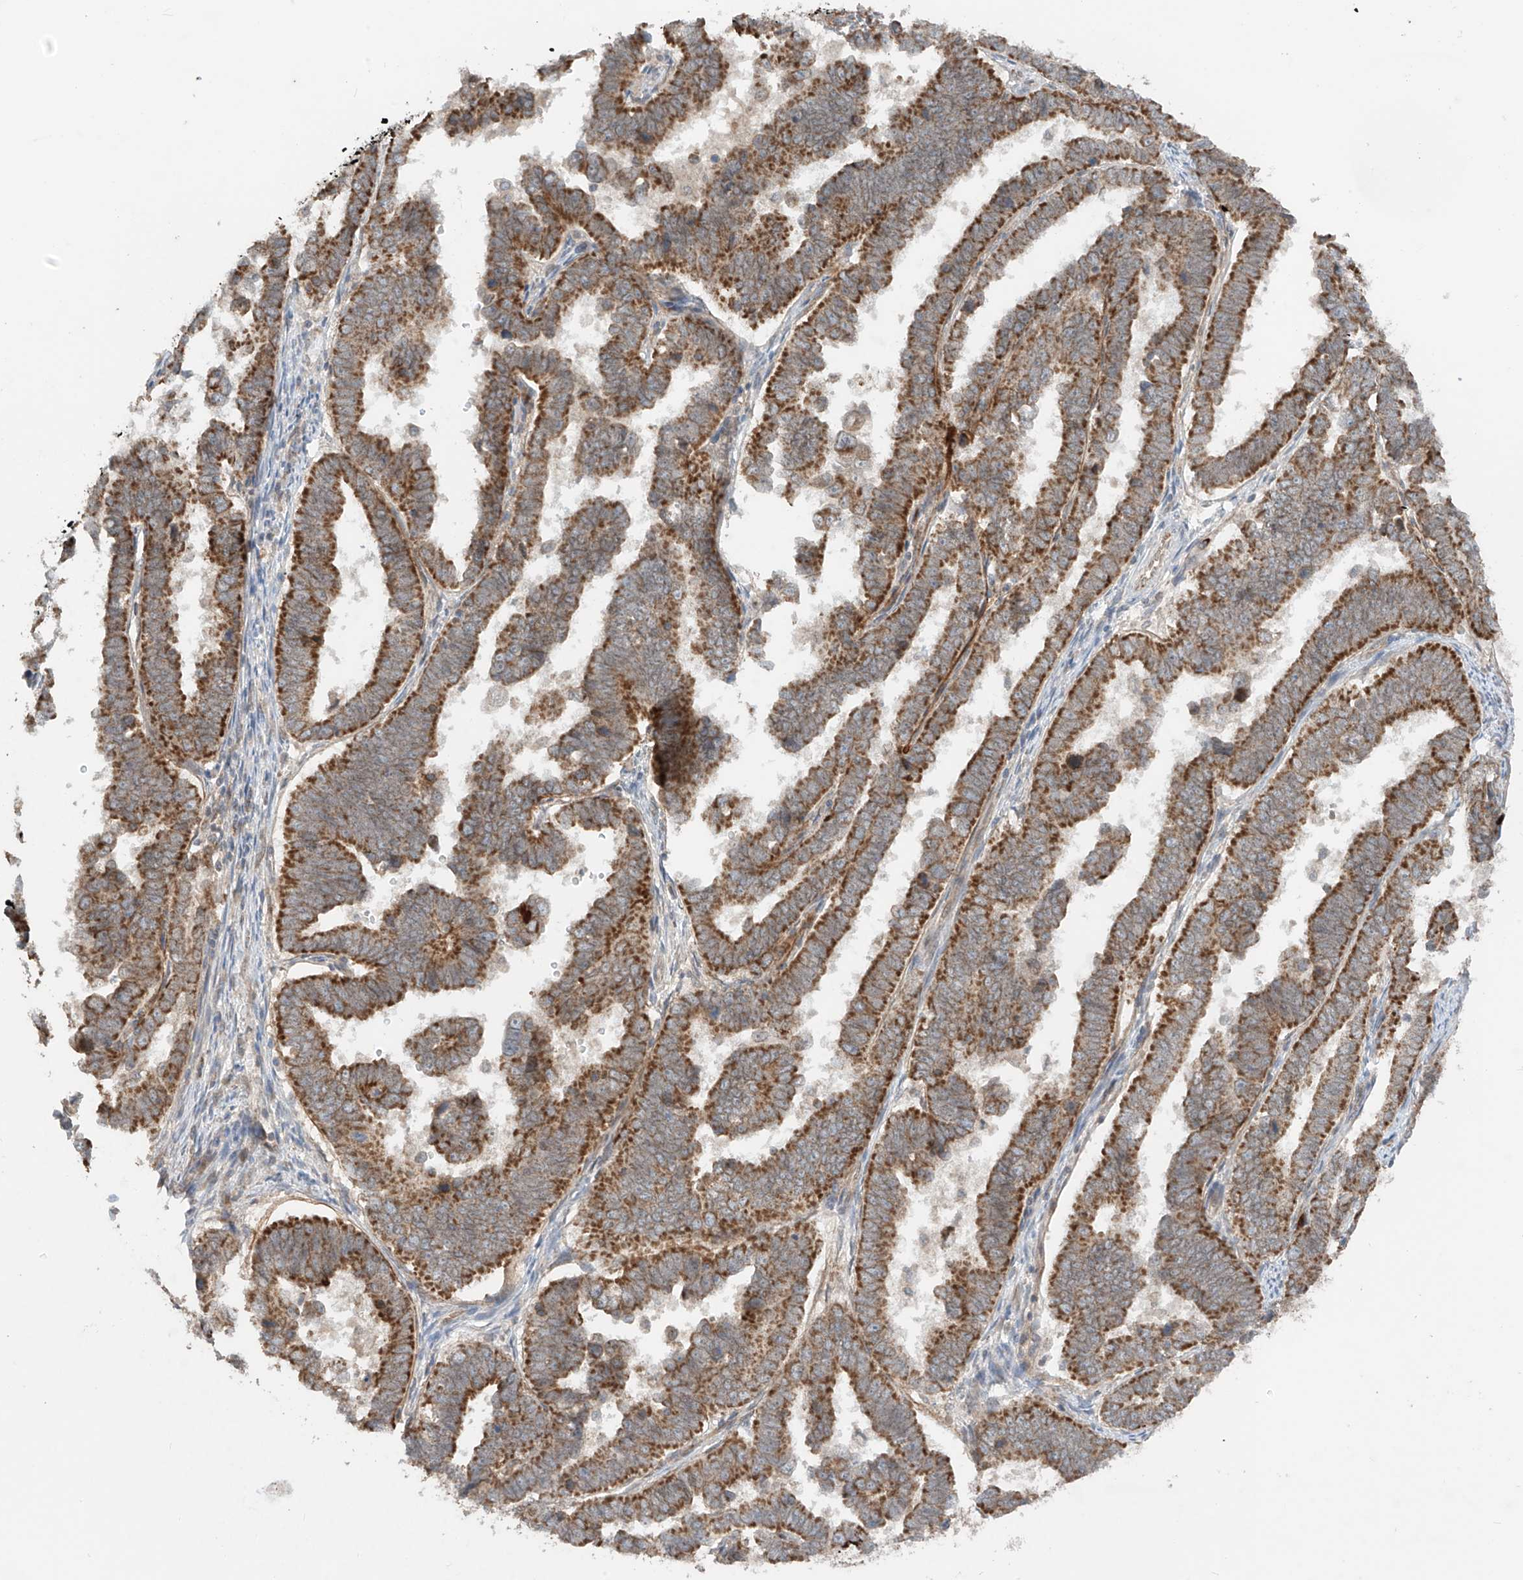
{"staining": {"intensity": "moderate", "quantity": ">75%", "location": "cytoplasmic/membranous"}, "tissue": "endometrial cancer", "cell_type": "Tumor cells", "image_type": "cancer", "snomed": [{"axis": "morphology", "description": "Adenocarcinoma, NOS"}, {"axis": "topography", "description": "Endometrium"}], "caption": "Tumor cells reveal medium levels of moderate cytoplasmic/membranous expression in about >75% of cells in adenocarcinoma (endometrial). Ihc stains the protein in brown and the nuclei are stained blue.", "gene": "AHCTF1", "patient": {"sex": "female", "age": 75}}